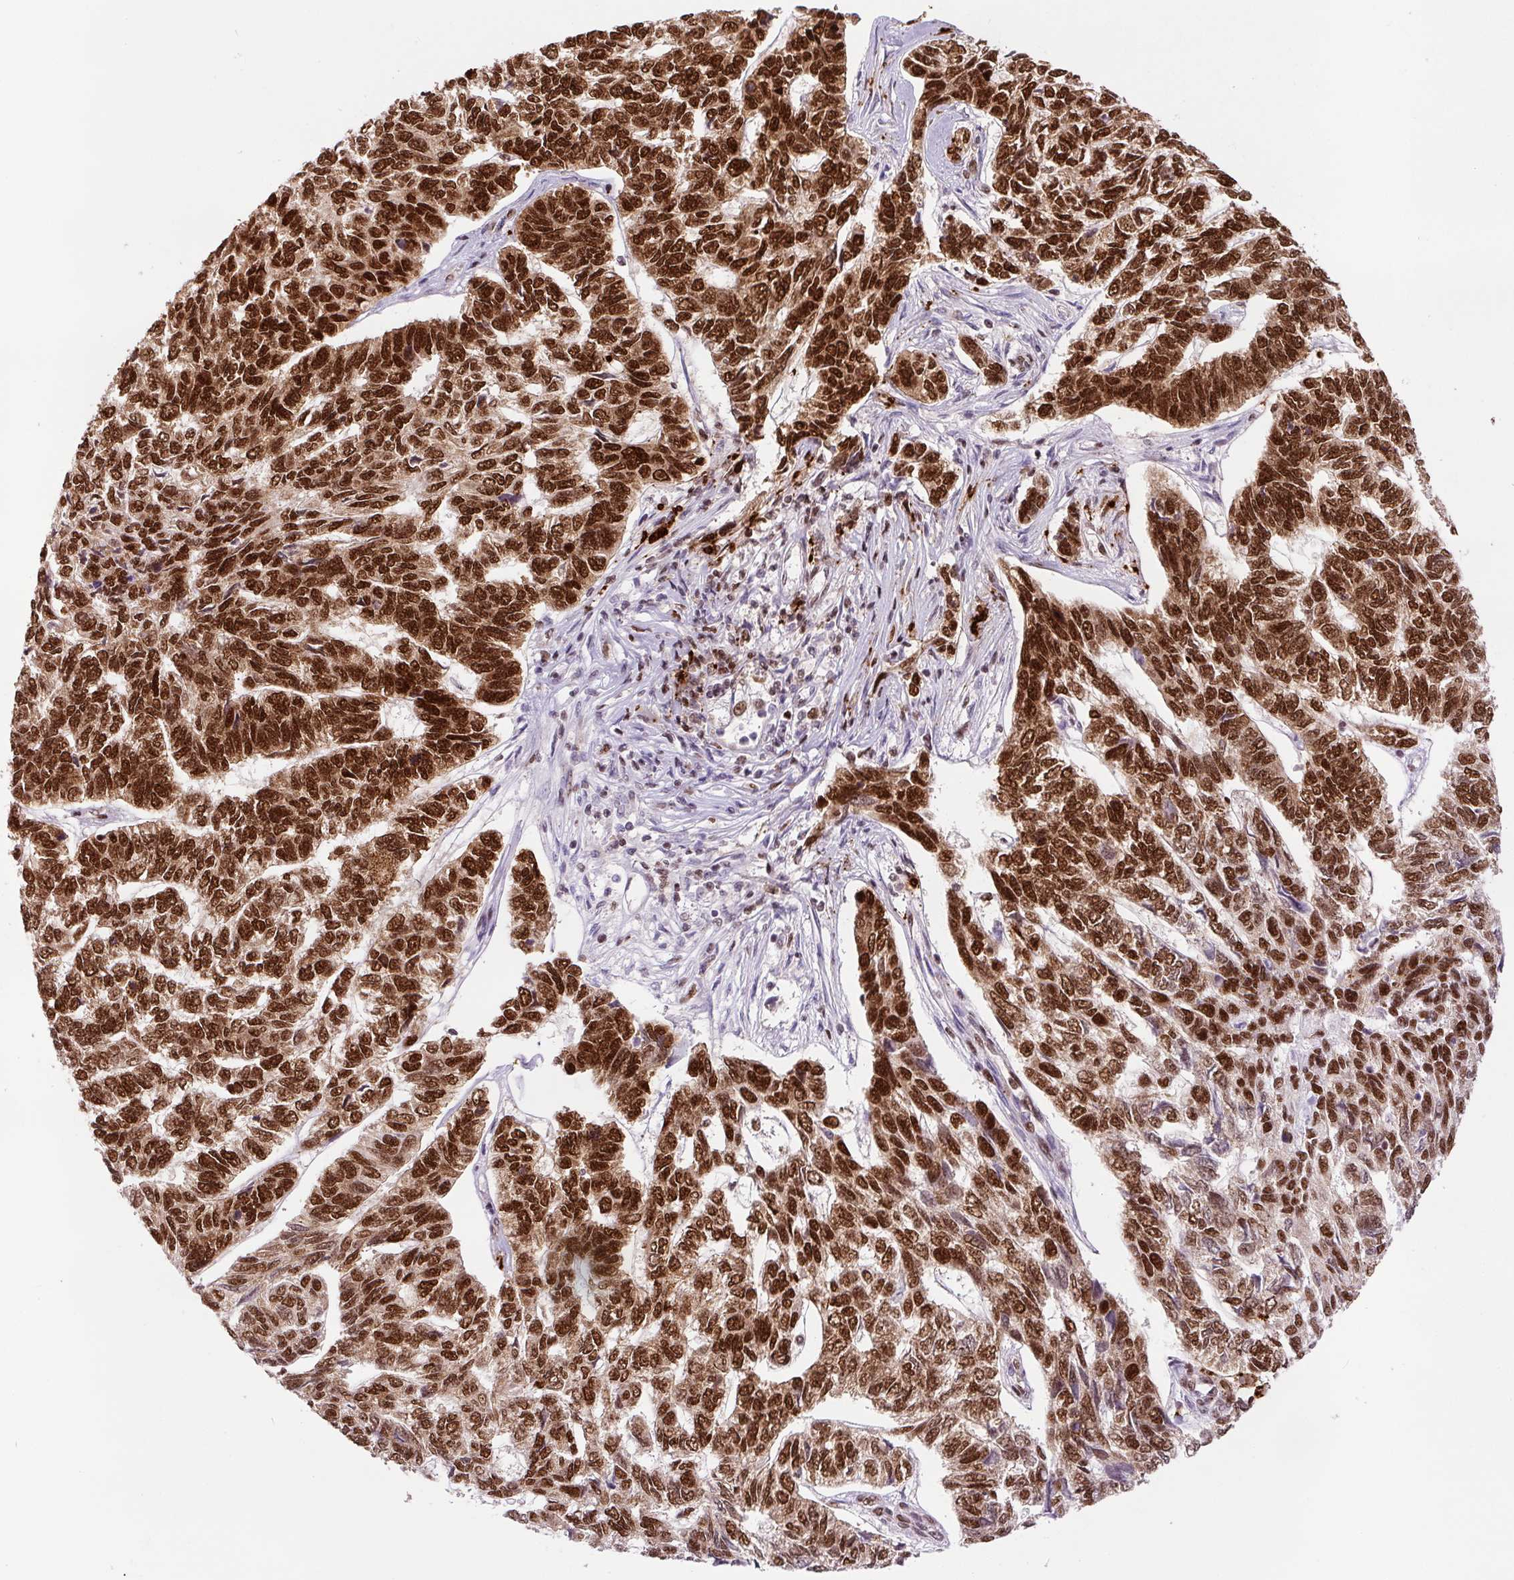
{"staining": {"intensity": "strong", "quantity": ">75%", "location": "nuclear"}, "tissue": "skin cancer", "cell_type": "Tumor cells", "image_type": "cancer", "snomed": [{"axis": "morphology", "description": "Basal cell carcinoma"}, {"axis": "topography", "description": "Skin"}], "caption": "IHC image of skin basal cell carcinoma stained for a protein (brown), which exhibits high levels of strong nuclear staining in approximately >75% of tumor cells.", "gene": "FUS", "patient": {"sex": "female", "age": 65}}